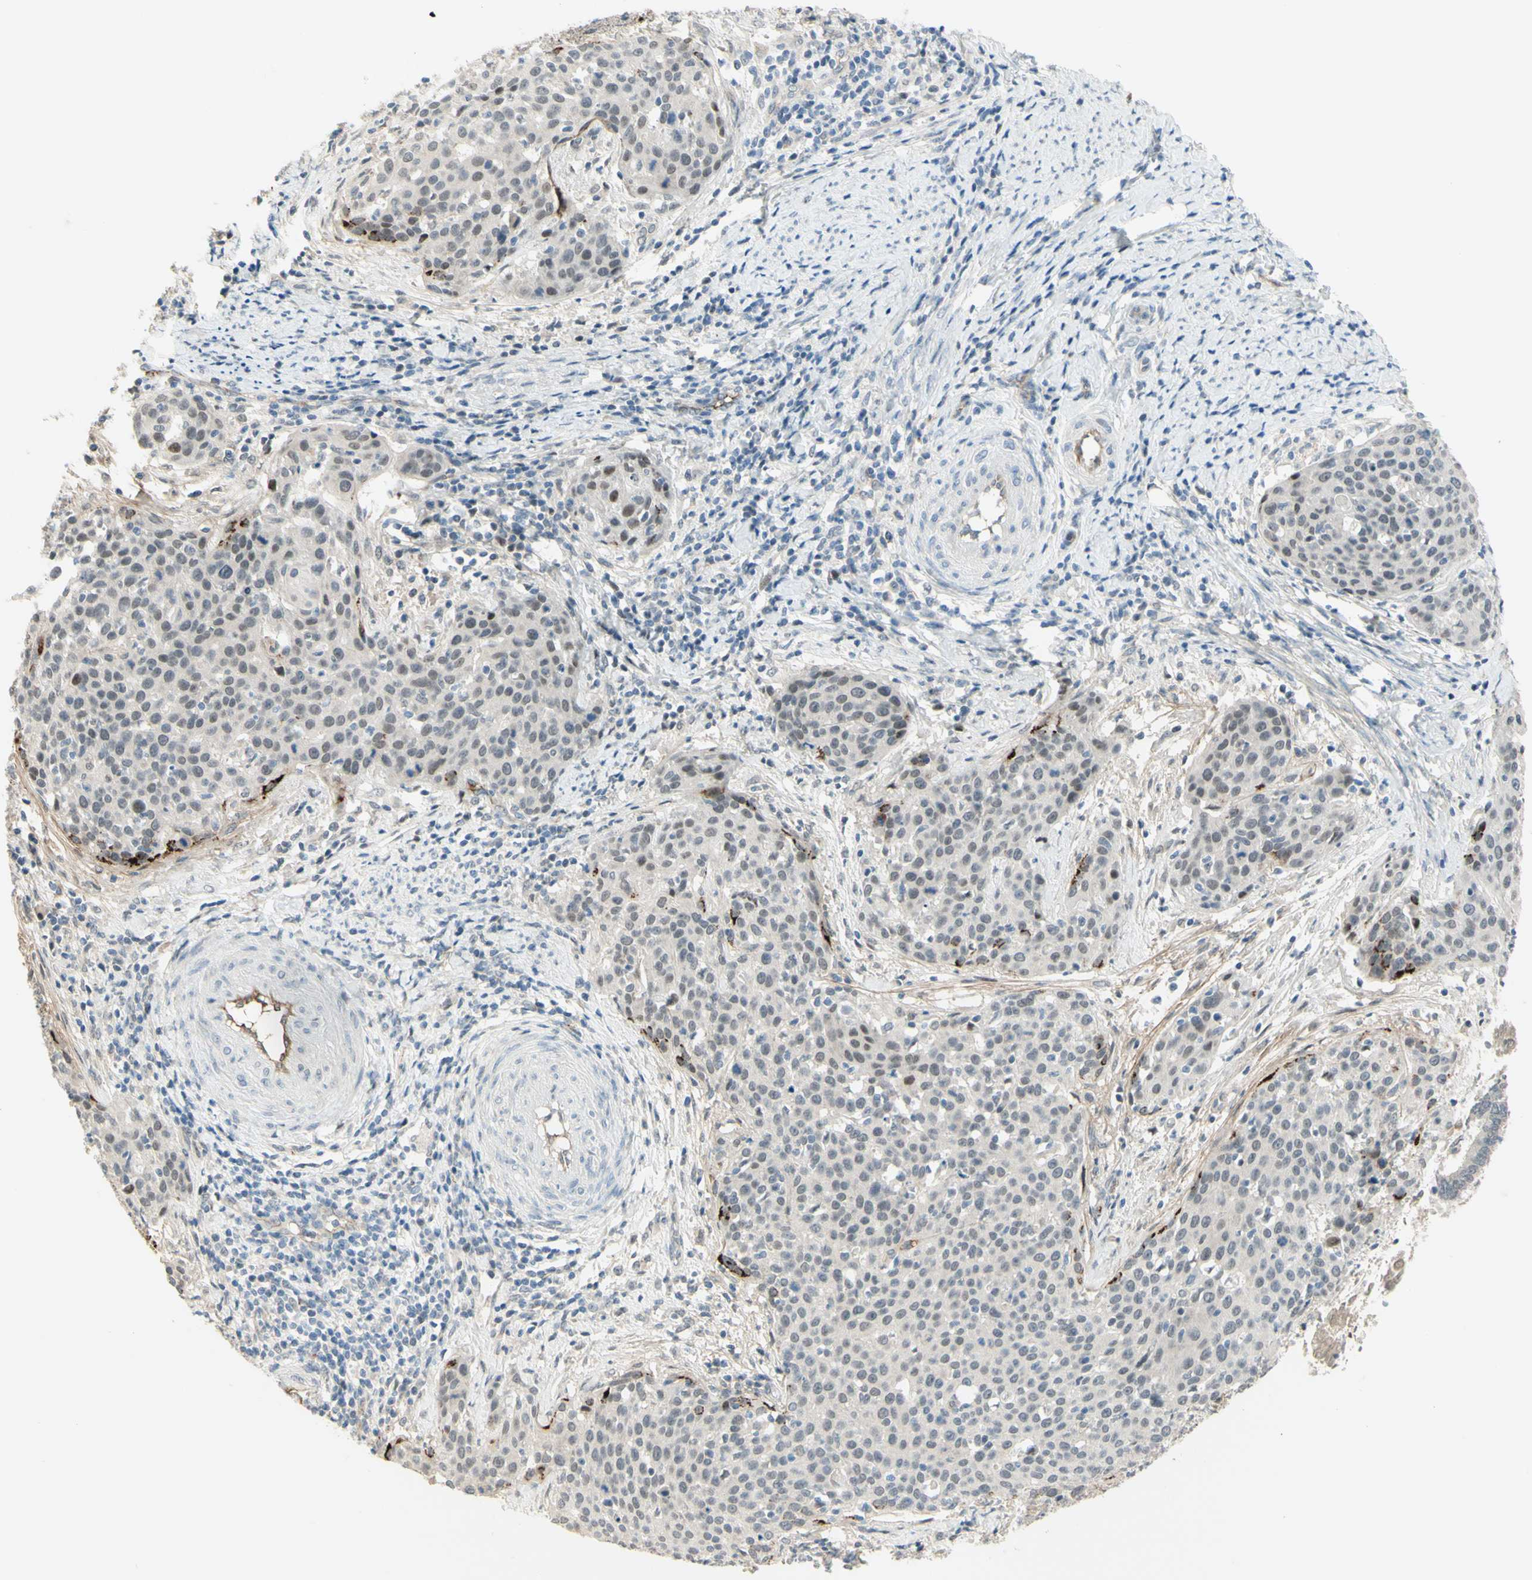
{"staining": {"intensity": "weak", "quantity": ">75%", "location": "nuclear"}, "tissue": "cervical cancer", "cell_type": "Tumor cells", "image_type": "cancer", "snomed": [{"axis": "morphology", "description": "Squamous cell carcinoma, NOS"}, {"axis": "topography", "description": "Cervix"}], "caption": "Immunohistochemical staining of human squamous cell carcinoma (cervical) demonstrates low levels of weak nuclear positivity in approximately >75% of tumor cells.", "gene": "ANGPT2", "patient": {"sex": "female", "age": 38}}